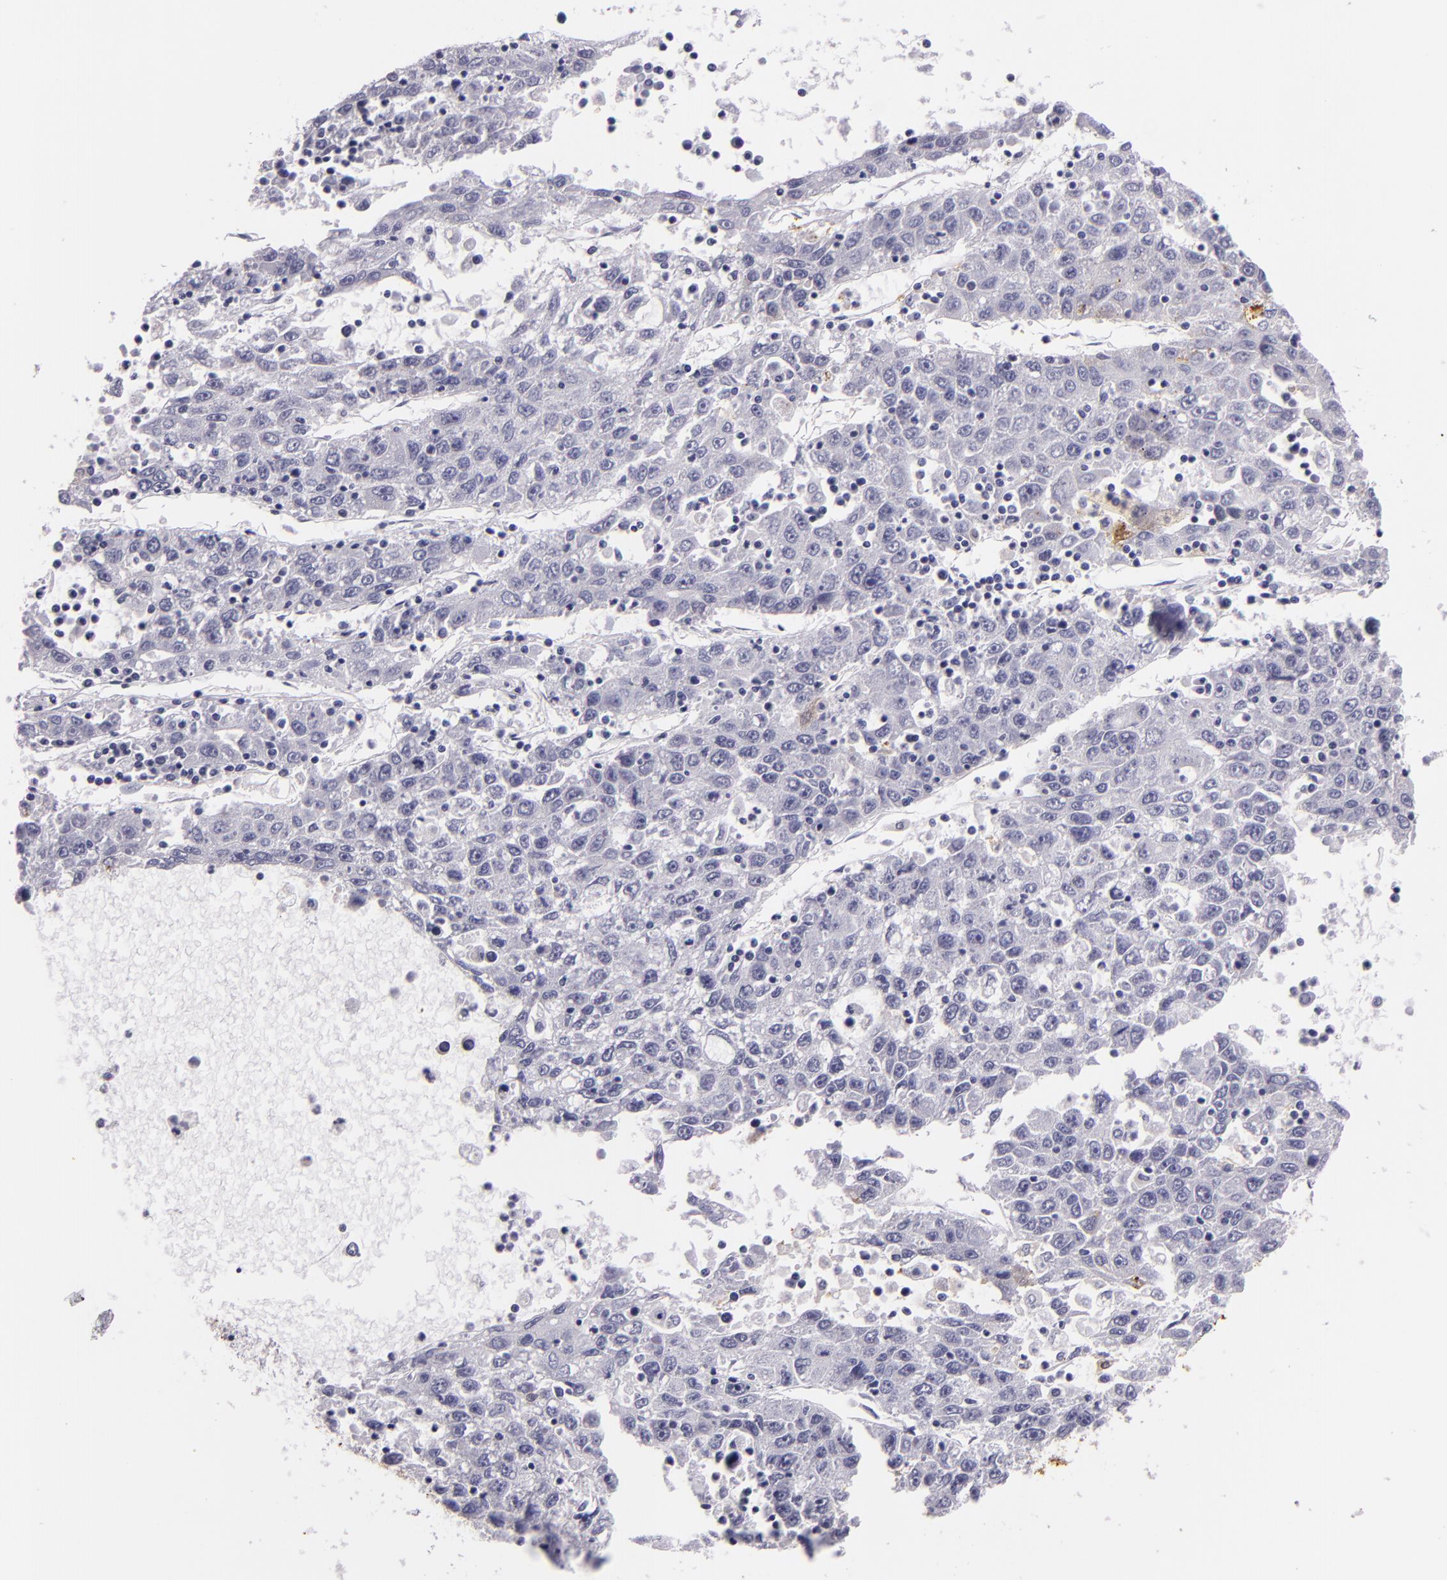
{"staining": {"intensity": "moderate", "quantity": "<25%", "location": "nuclear"}, "tissue": "liver cancer", "cell_type": "Tumor cells", "image_type": "cancer", "snomed": [{"axis": "morphology", "description": "Carcinoma, Hepatocellular, NOS"}, {"axis": "topography", "description": "Liver"}], "caption": "Moderate nuclear positivity is appreciated in about <25% of tumor cells in hepatocellular carcinoma (liver). The staining is performed using DAB brown chromogen to label protein expression. The nuclei are counter-stained blue using hematoxylin.", "gene": "MT1A", "patient": {"sex": "male", "age": 49}}